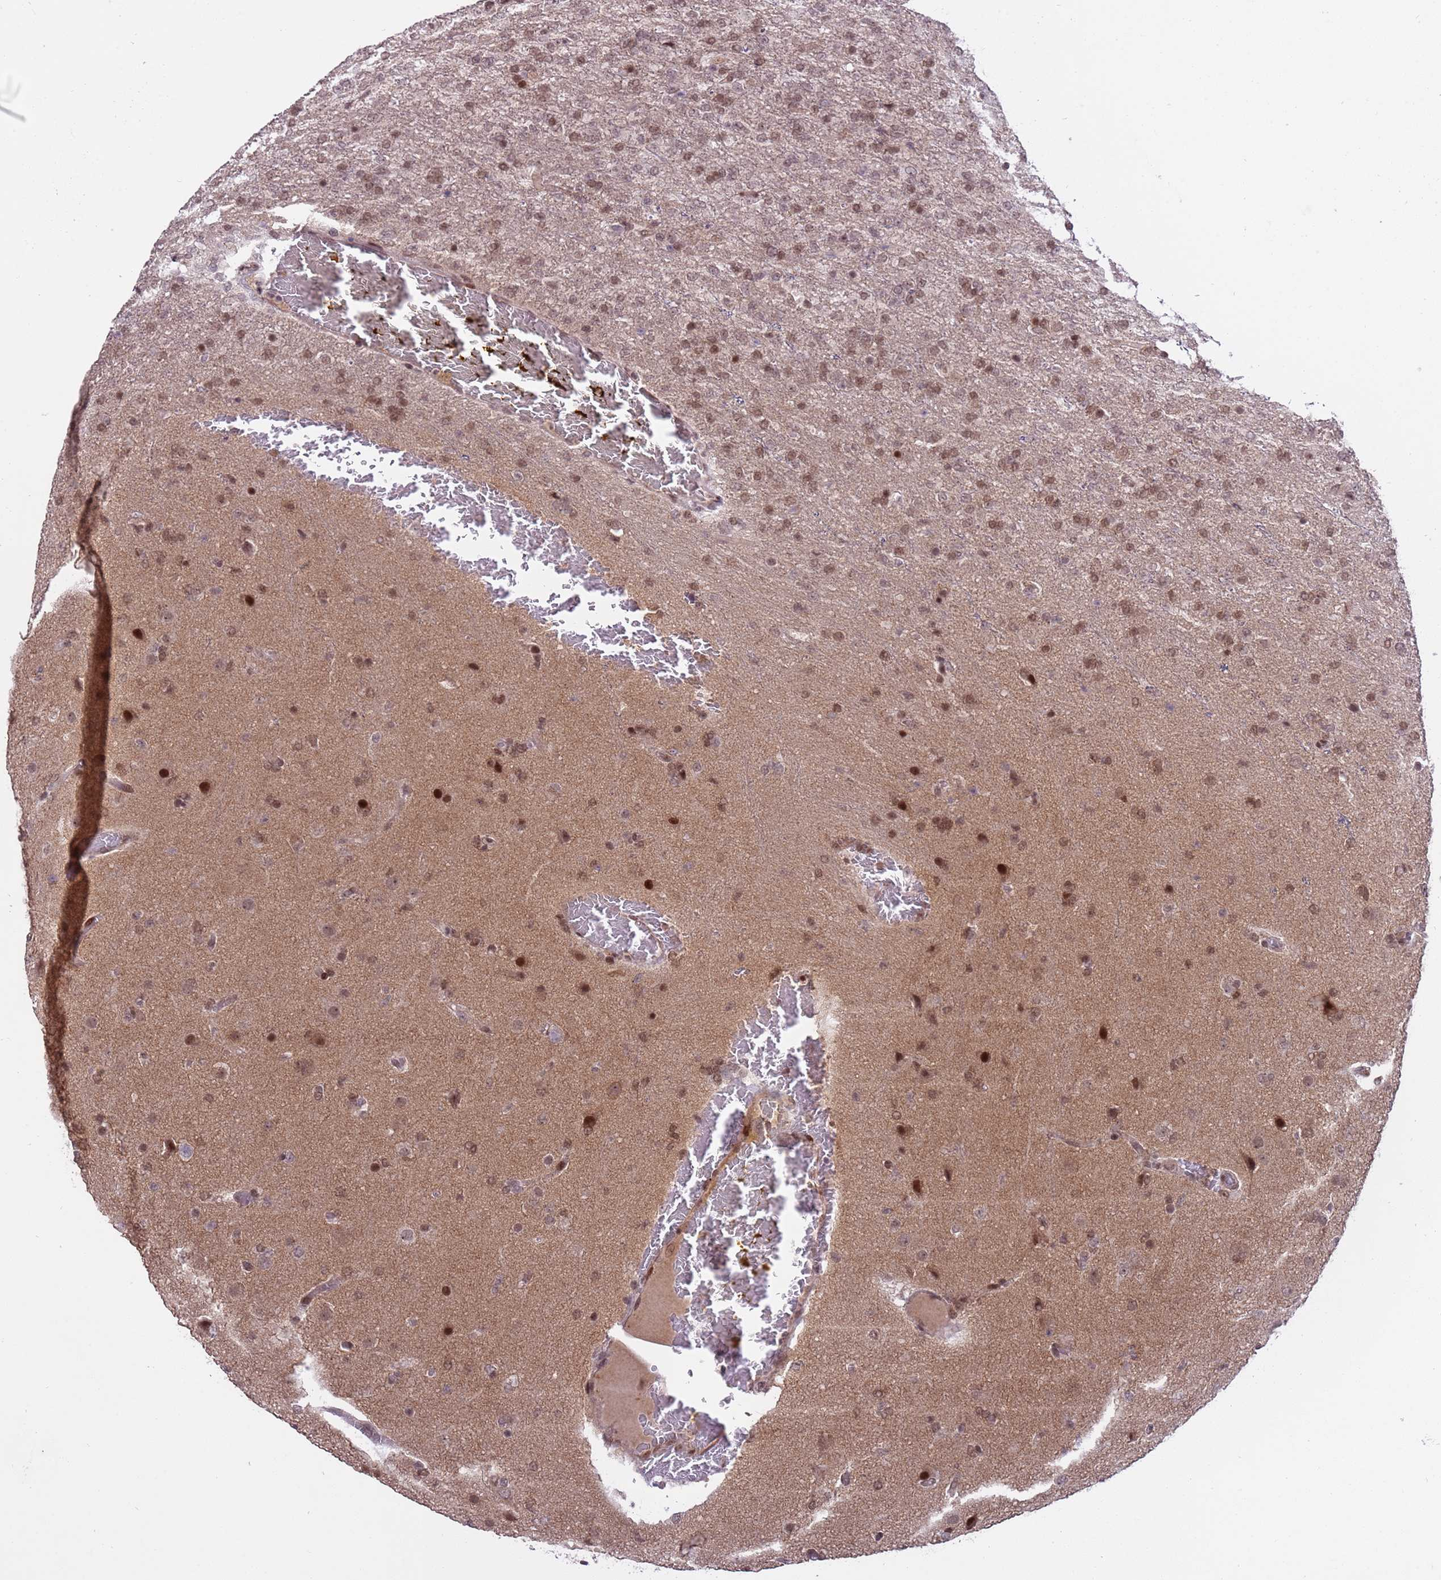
{"staining": {"intensity": "moderate", "quantity": ">75%", "location": "nuclear"}, "tissue": "glioma", "cell_type": "Tumor cells", "image_type": "cancer", "snomed": [{"axis": "morphology", "description": "Glioma, malignant, High grade"}, {"axis": "topography", "description": "Brain"}], "caption": "DAB (3,3'-diaminobenzidine) immunohistochemical staining of malignant glioma (high-grade) exhibits moderate nuclear protein staining in about >75% of tumor cells. (DAB IHC with brightfield microscopy, high magnification).", "gene": "PPM1H", "patient": {"sex": "female", "age": 74}}